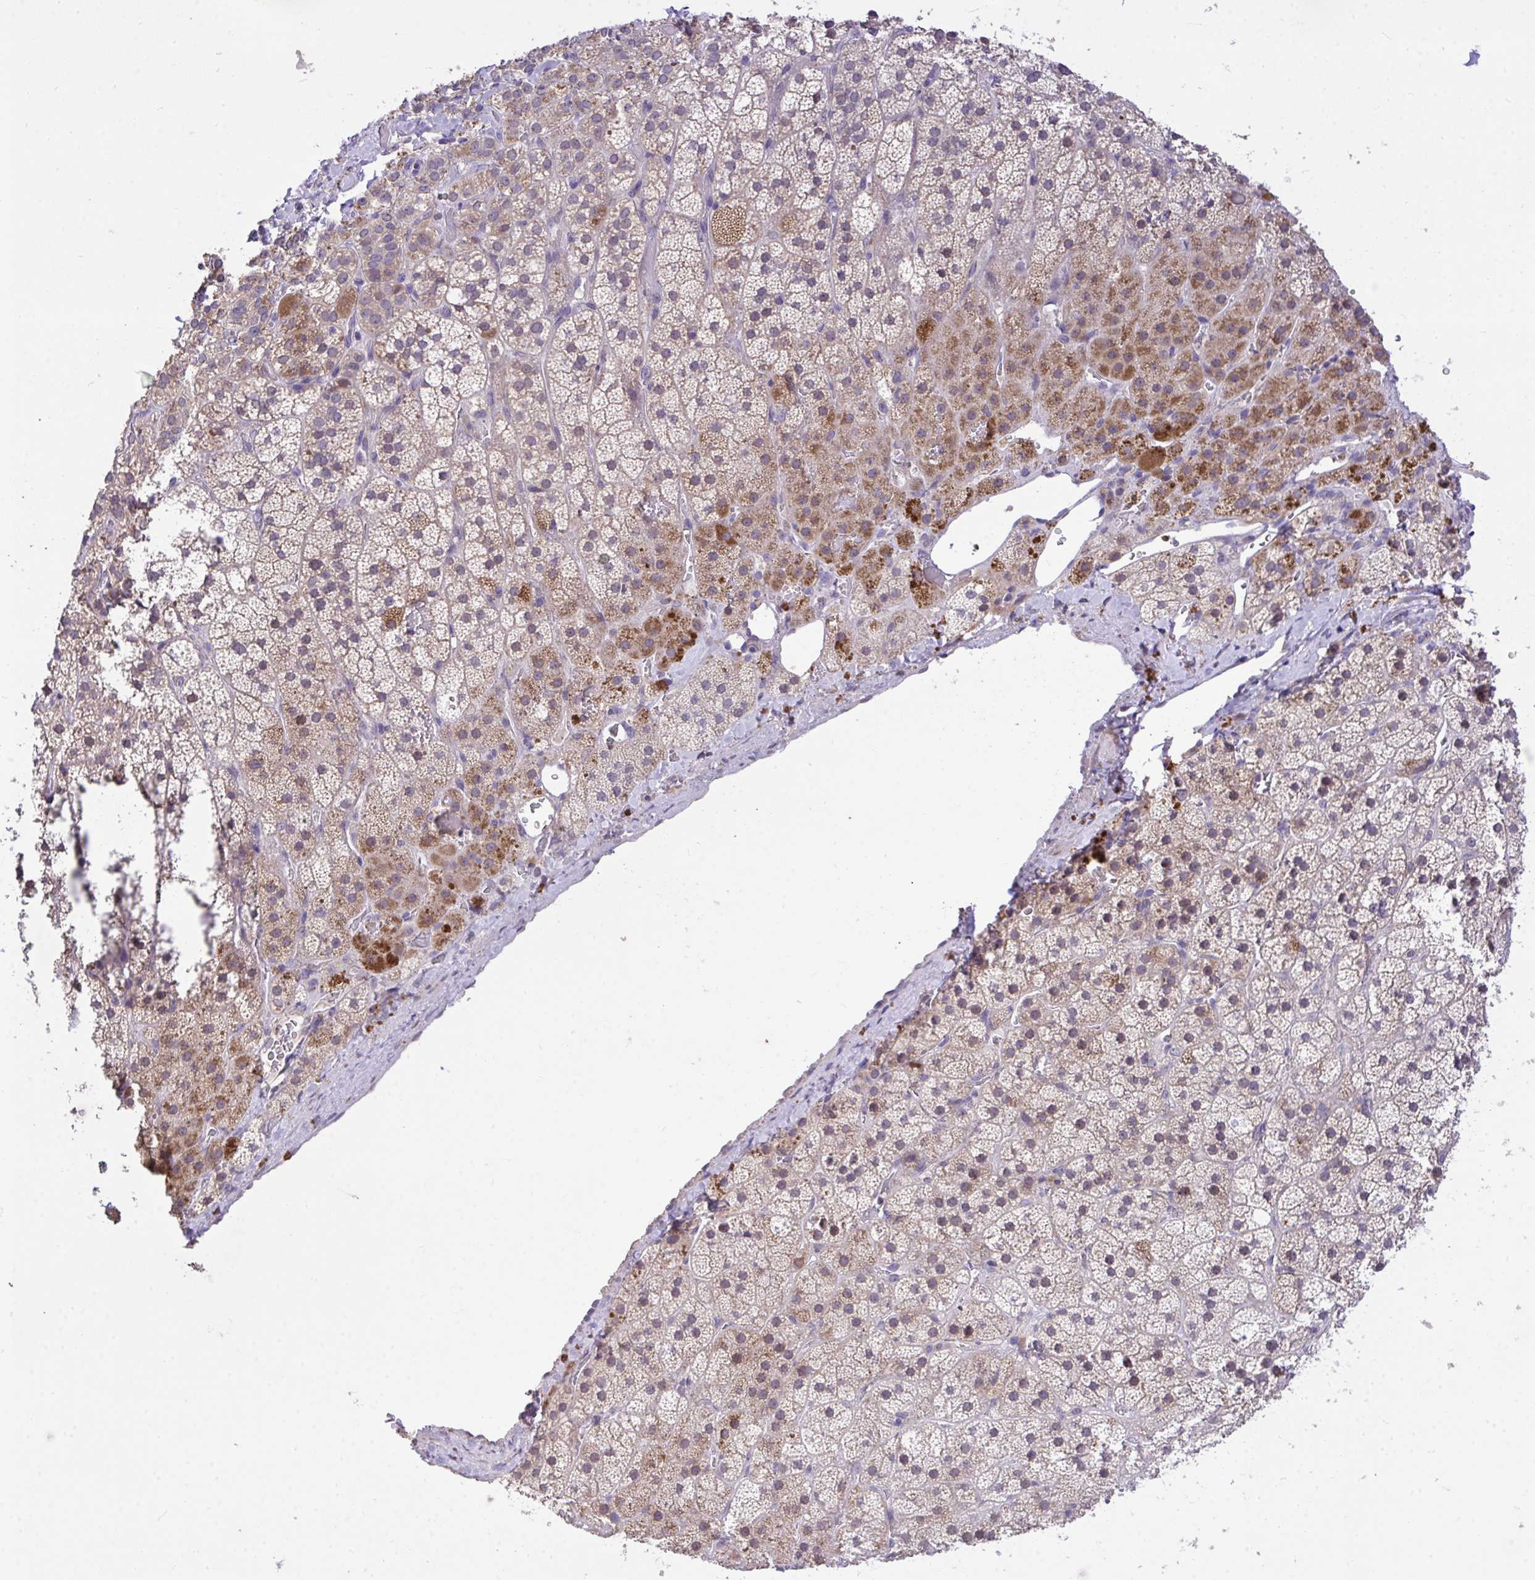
{"staining": {"intensity": "moderate", "quantity": "25%-75%", "location": "cytoplasmic/membranous"}, "tissue": "adrenal gland", "cell_type": "Glandular cells", "image_type": "normal", "snomed": [{"axis": "morphology", "description": "Normal tissue, NOS"}, {"axis": "topography", "description": "Adrenal gland"}], "caption": "Immunohistochemical staining of unremarkable adrenal gland reveals 25%-75% levels of moderate cytoplasmic/membranous protein positivity in about 25%-75% of glandular cells. The staining was performed using DAB, with brown indicating positive protein expression. Nuclei are stained blue with hematoxylin.", "gene": "MPC2", "patient": {"sex": "male", "age": 57}}